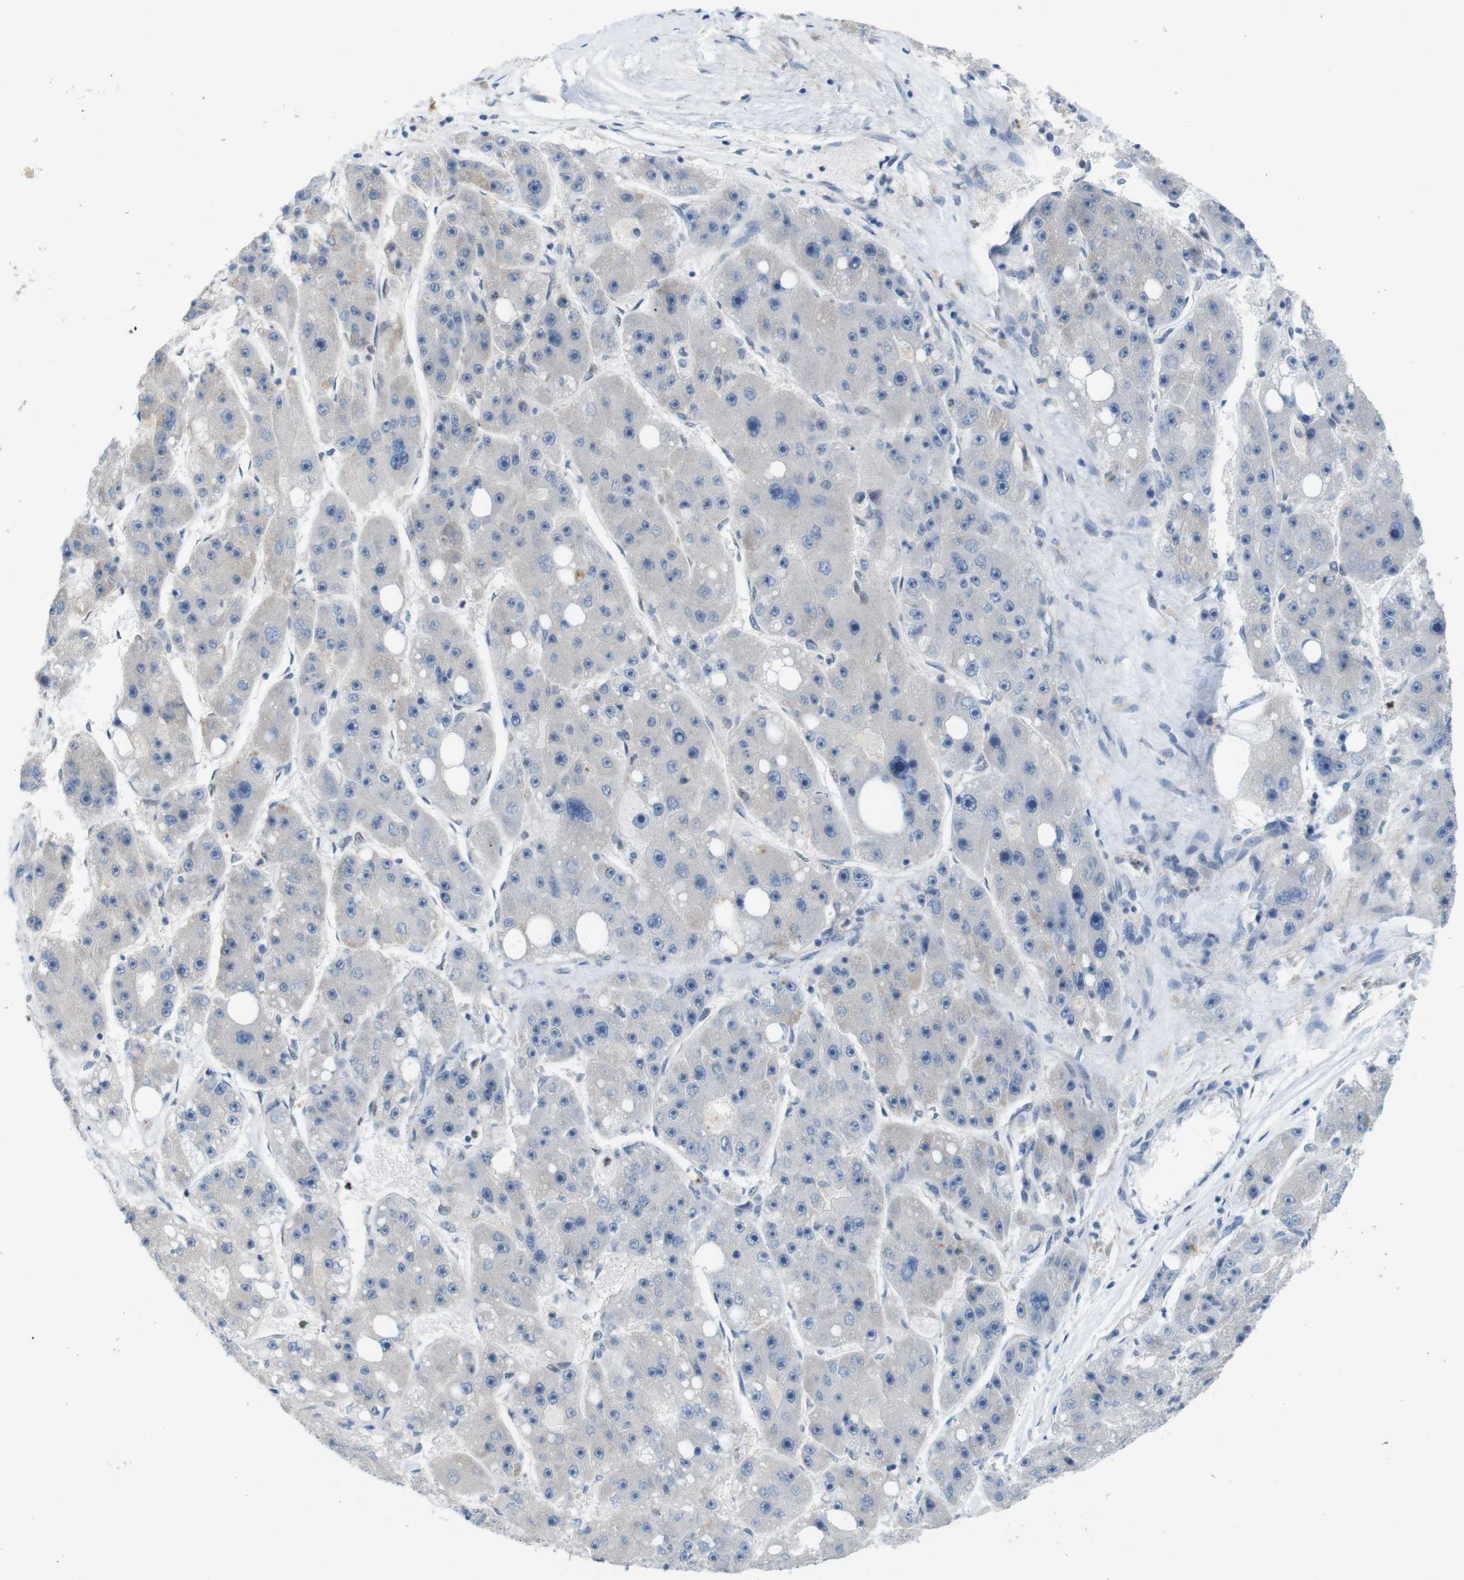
{"staining": {"intensity": "negative", "quantity": "none", "location": "none"}, "tissue": "liver cancer", "cell_type": "Tumor cells", "image_type": "cancer", "snomed": [{"axis": "morphology", "description": "Carcinoma, Hepatocellular, NOS"}, {"axis": "topography", "description": "Liver"}], "caption": "This is an IHC micrograph of human liver hepatocellular carcinoma. There is no positivity in tumor cells.", "gene": "SKI", "patient": {"sex": "female", "age": 61}}